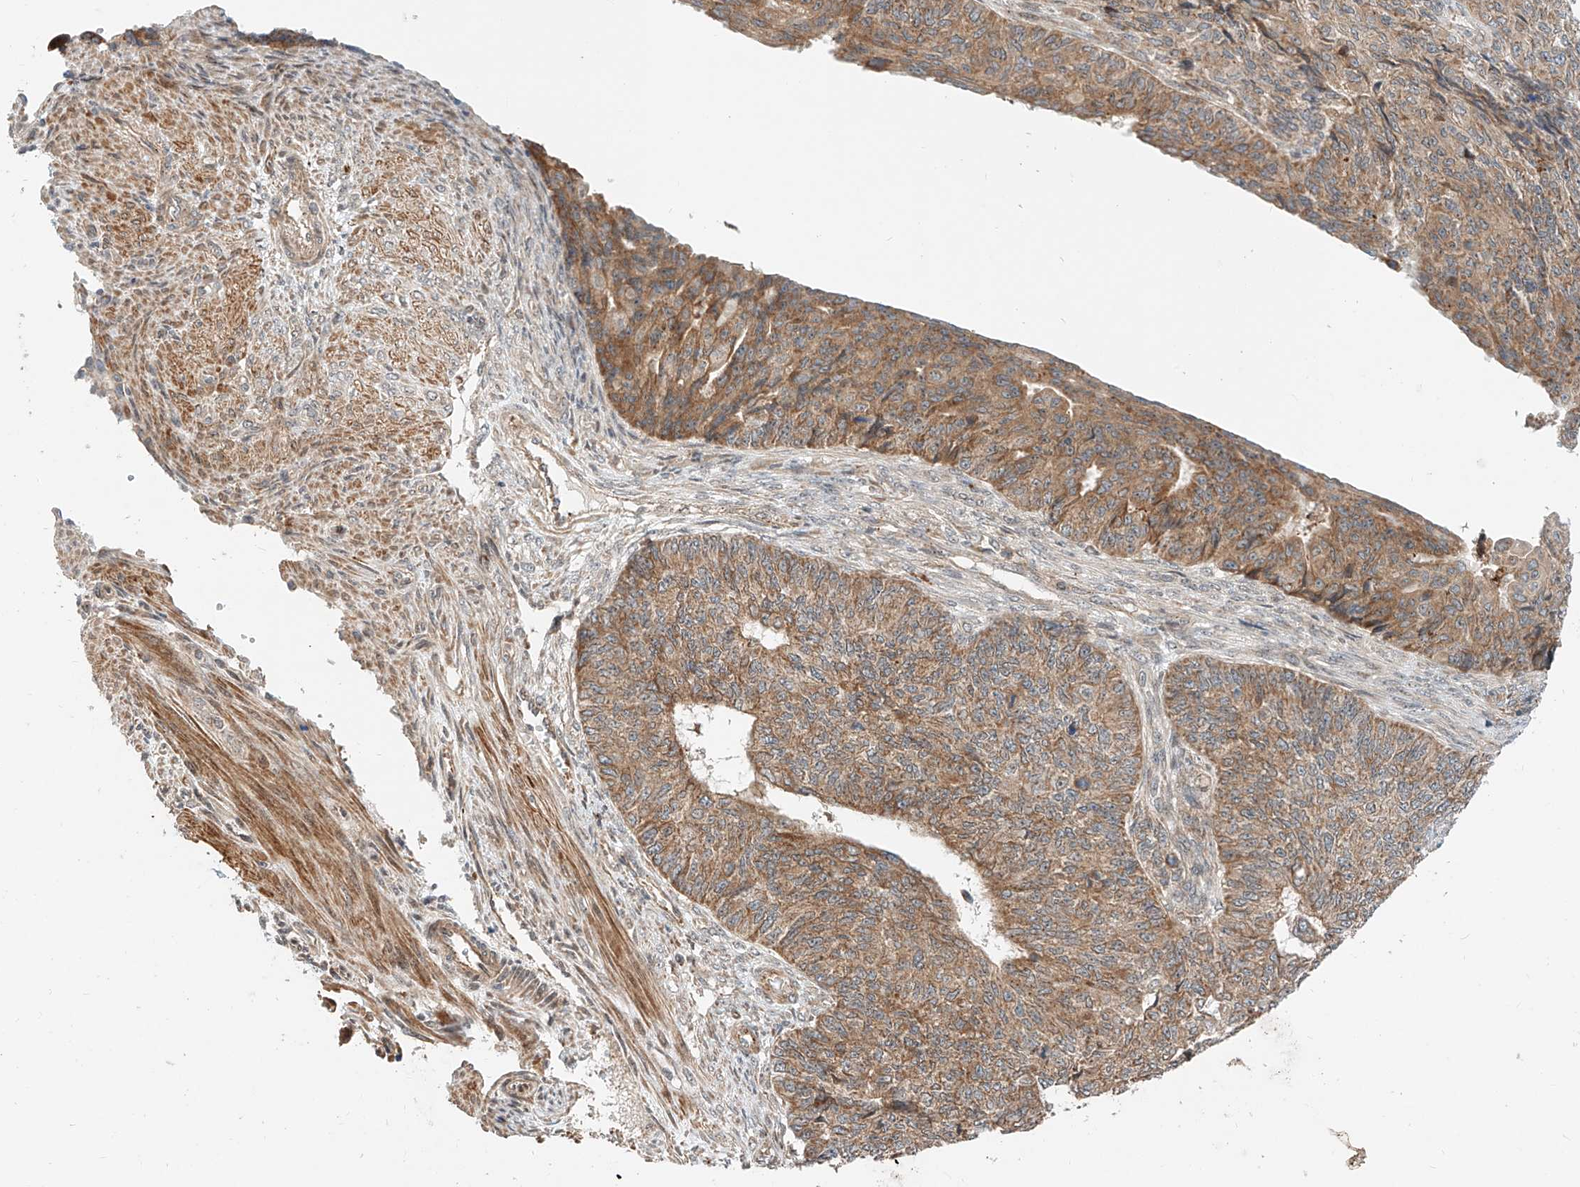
{"staining": {"intensity": "moderate", "quantity": ">75%", "location": "cytoplasmic/membranous"}, "tissue": "endometrial cancer", "cell_type": "Tumor cells", "image_type": "cancer", "snomed": [{"axis": "morphology", "description": "Adenocarcinoma, NOS"}, {"axis": "topography", "description": "Endometrium"}], "caption": "IHC (DAB (3,3'-diaminobenzidine)) staining of human endometrial cancer reveals moderate cytoplasmic/membranous protein expression in about >75% of tumor cells.", "gene": "CPAMD8", "patient": {"sex": "female", "age": 32}}